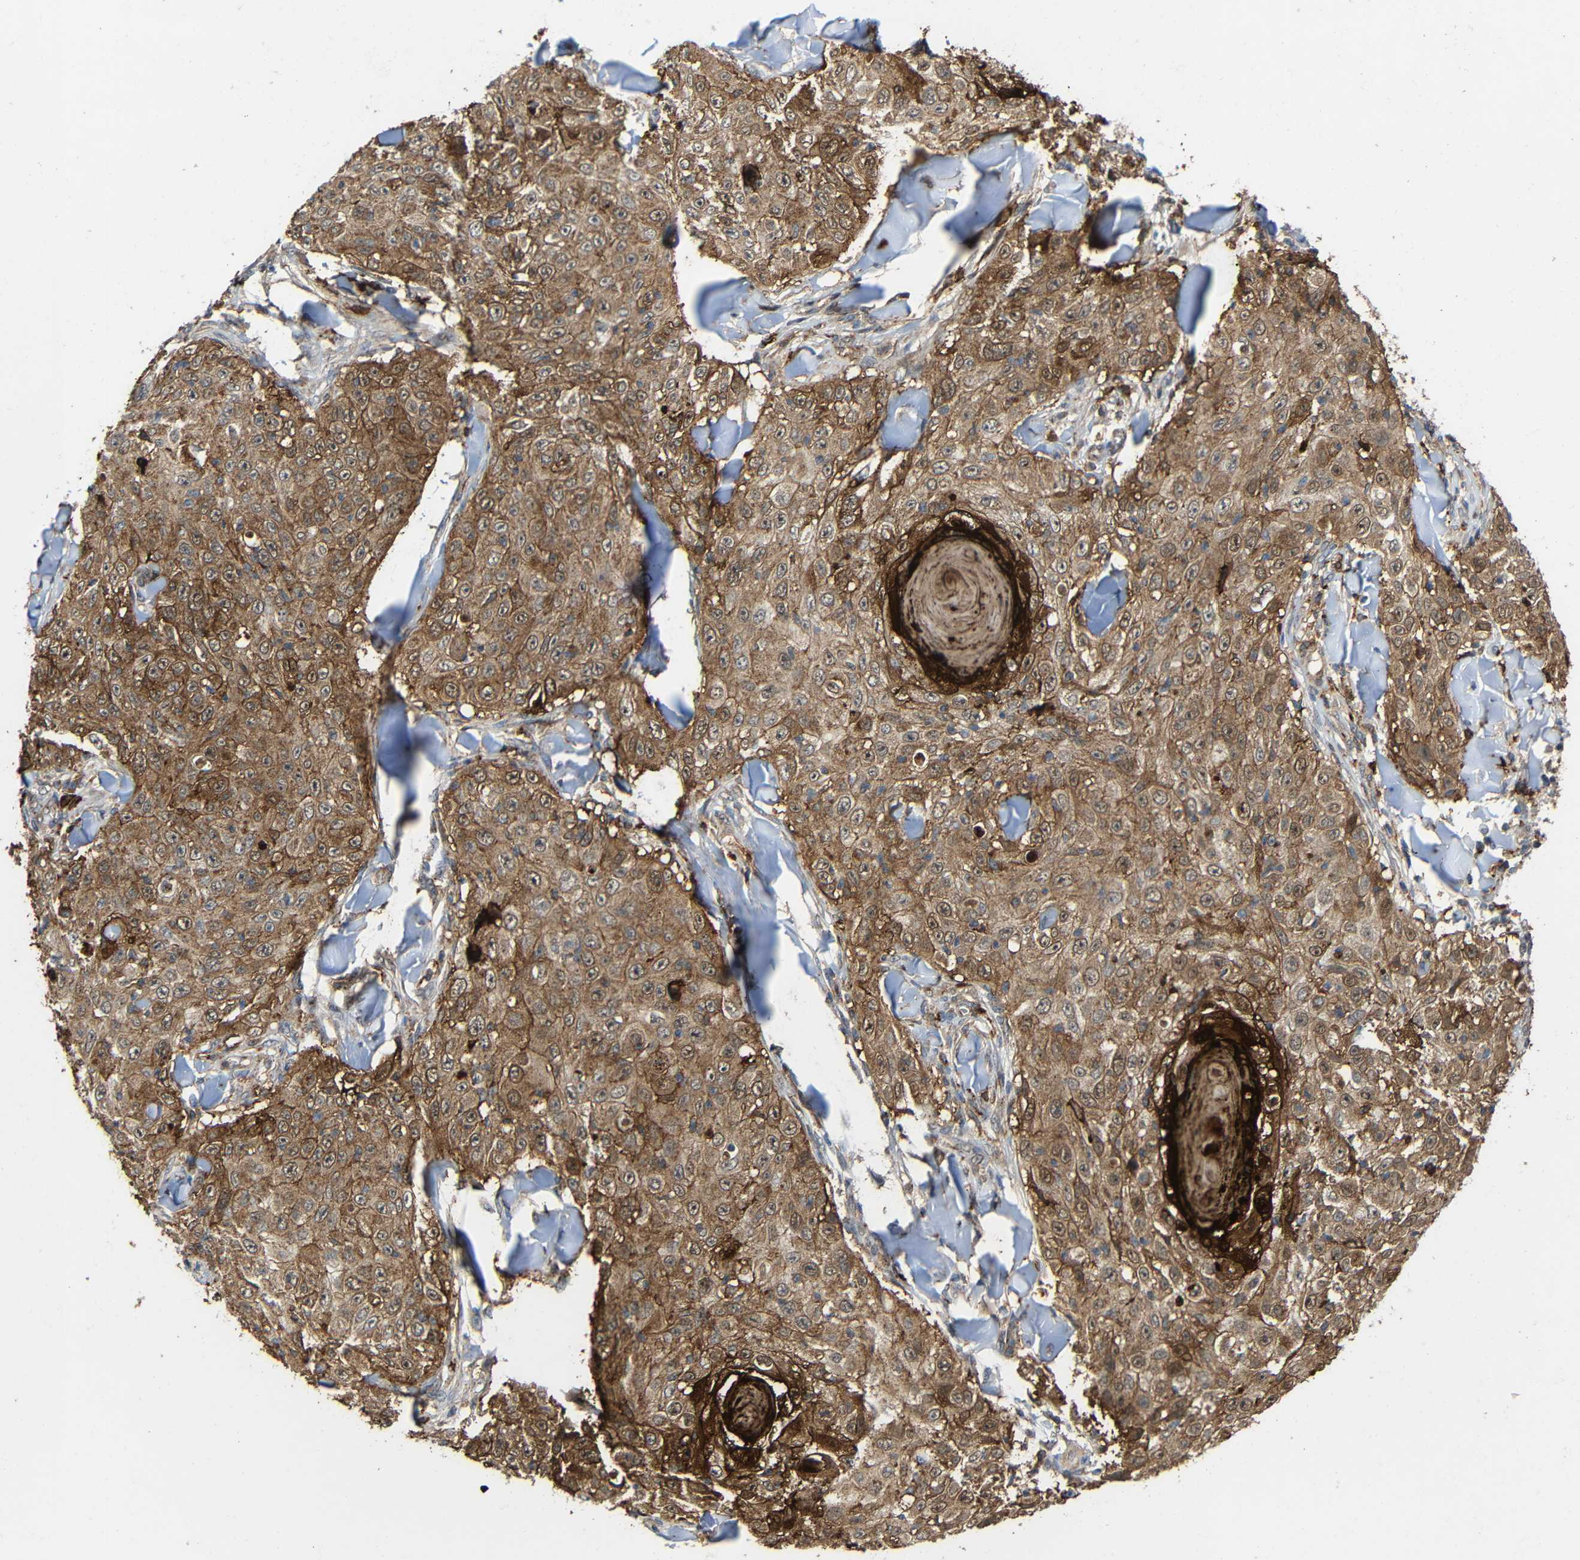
{"staining": {"intensity": "moderate", "quantity": ">75%", "location": "cytoplasmic/membranous"}, "tissue": "skin cancer", "cell_type": "Tumor cells", "image_type": "cancer", "snomed": [{"axis": "morphology", "description": "Squamous cell carcinoma, NOS"}, {"axis": "topography", "description": "Skin"}], "caption": "IHC micrograph of skin cancer stained for a protein (brown), which shows medium levels of moderate cytoplasmic/membranous expression in about >75% of tumor cells.", "gene": "C1GALT1", "patient": {"sex": "male", "age": 86}}